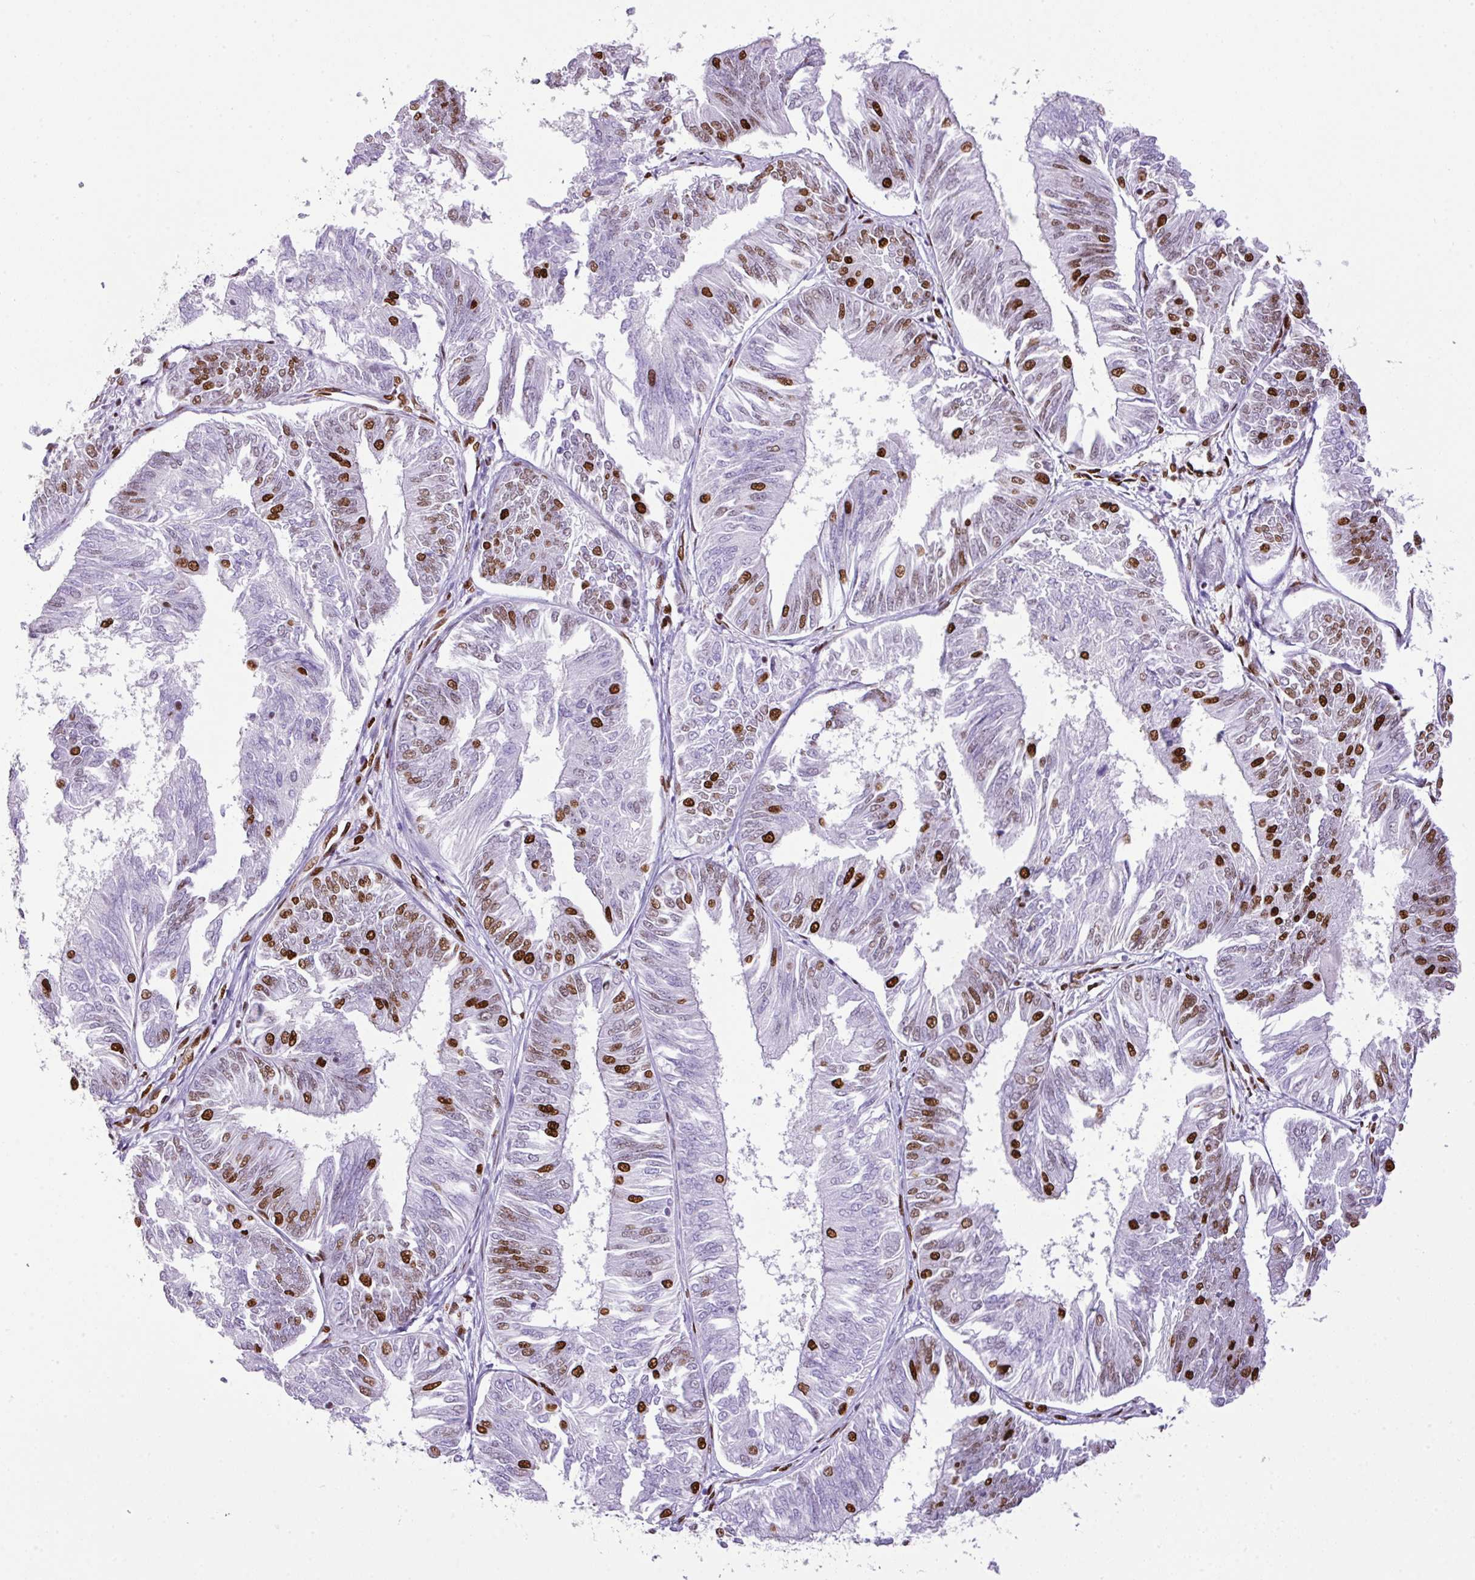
{"staining": {"intensity": "moderate", "quantity": "<25%", "location": "nuclear"}, "tissue": "endometrial cancer", "cell_type": "Tumor cells", "image_type": "cancer", "snomed": [{"axis": "morphology", "description": "Adenocarcinoma, NOS"}, {"axis": "topography", "description": "Endometrium"}], "caption": "About <25% of tumor cells in endometrial adenocarcinoma reveal moderate nuclear protein staining as visualized by brown immunohistochemical staining.", "gene": "RARG", "patient": {"sex": "female", "age": 58}}